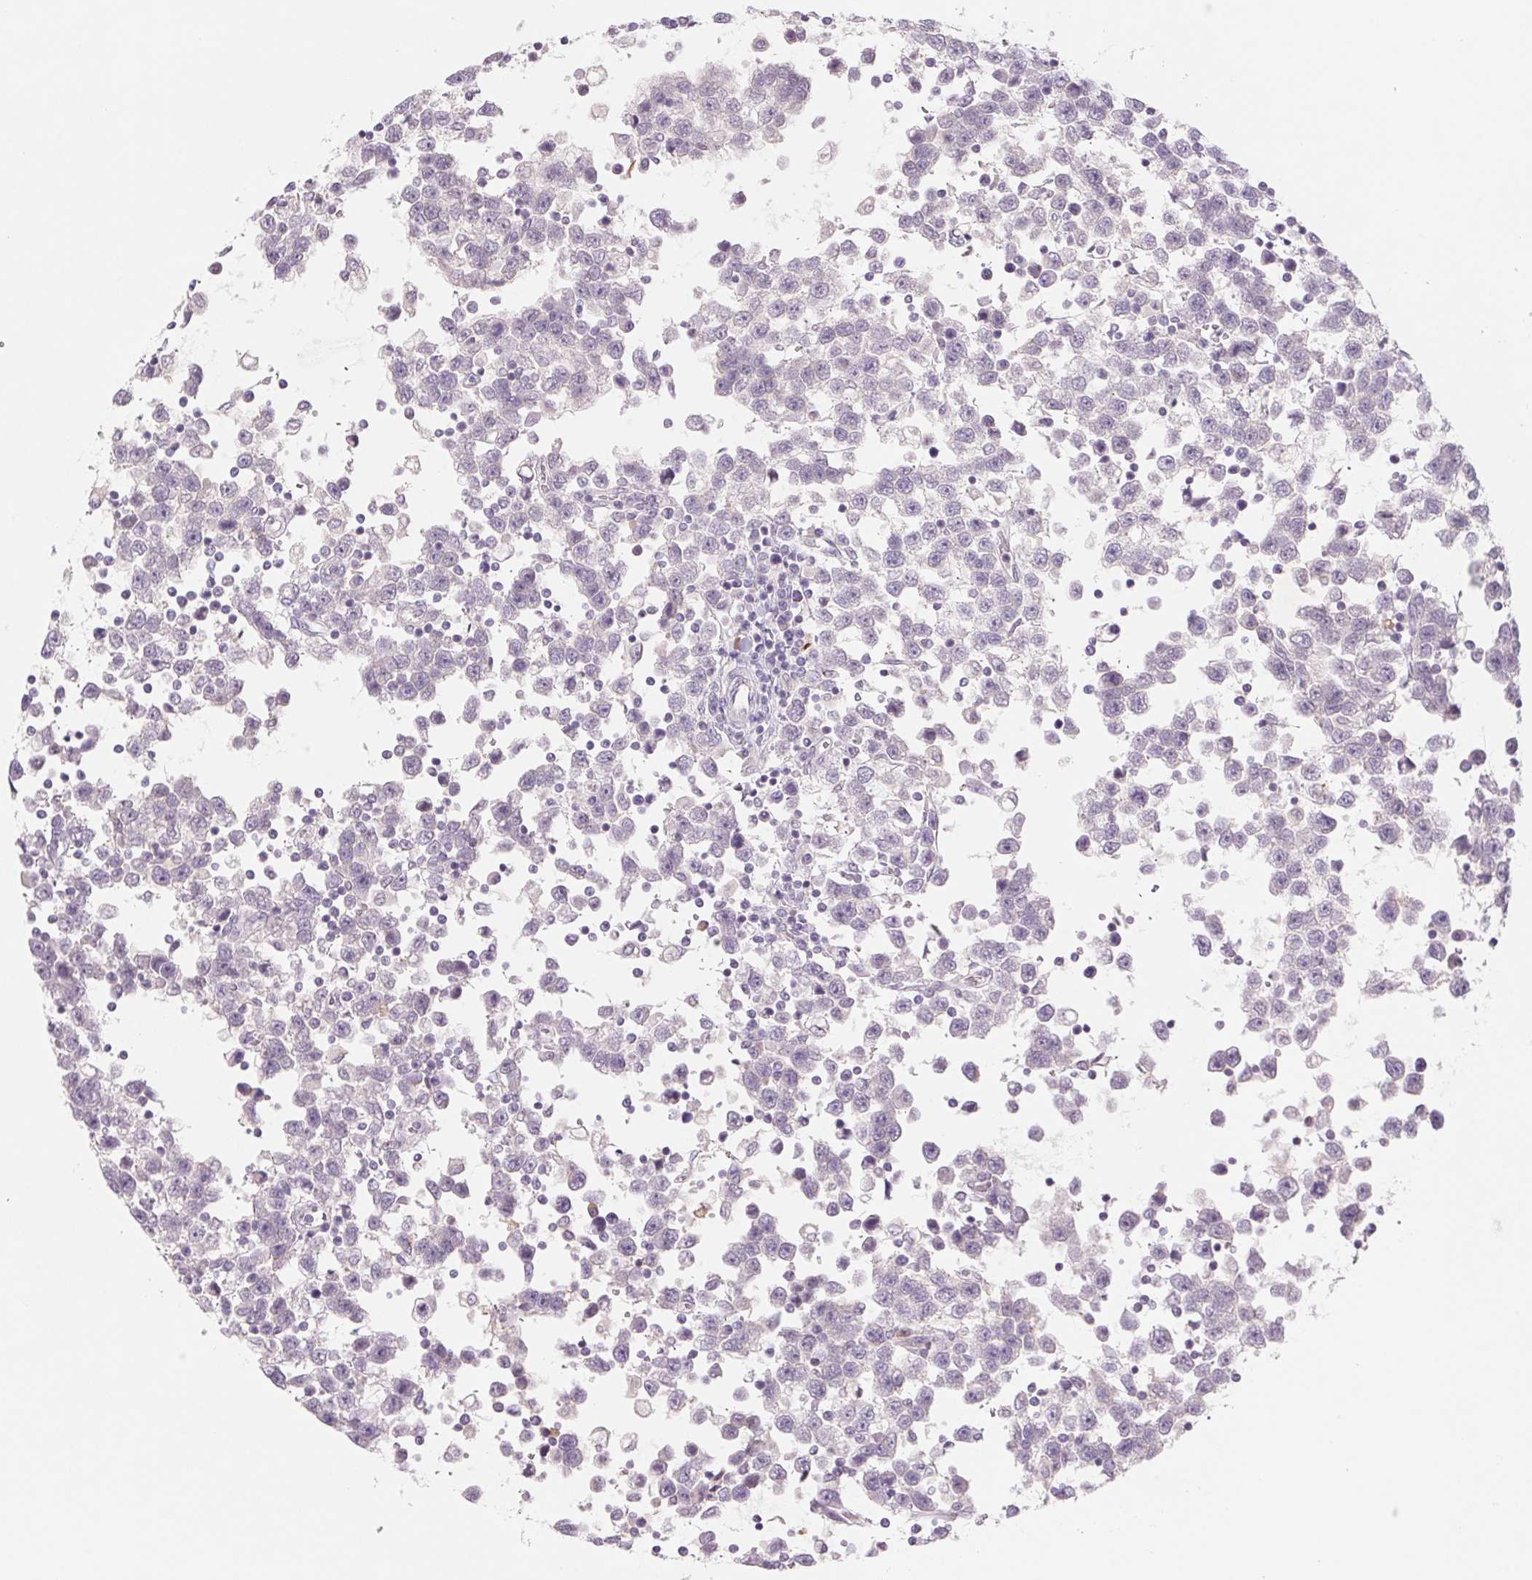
{"staining": {"intensity": "negative", "quantity": "none", "location": "none"}, "tissue": "testis cancer", "cell_type": "Tumor cells", "image_type": "cancer", "snomed": [{"axis": "morphology", "description": "Seminoma, NOS"}, {"axis": "topography", "description": "Testis"}], "caption": "This is a image of IHC staining of seminoma (testis), which shows no expression in tumor cells. (DAB IHC with hematoxylin counter stain).", "gene": "KRT1", "patient": {"sex": "male", "age": 34}}